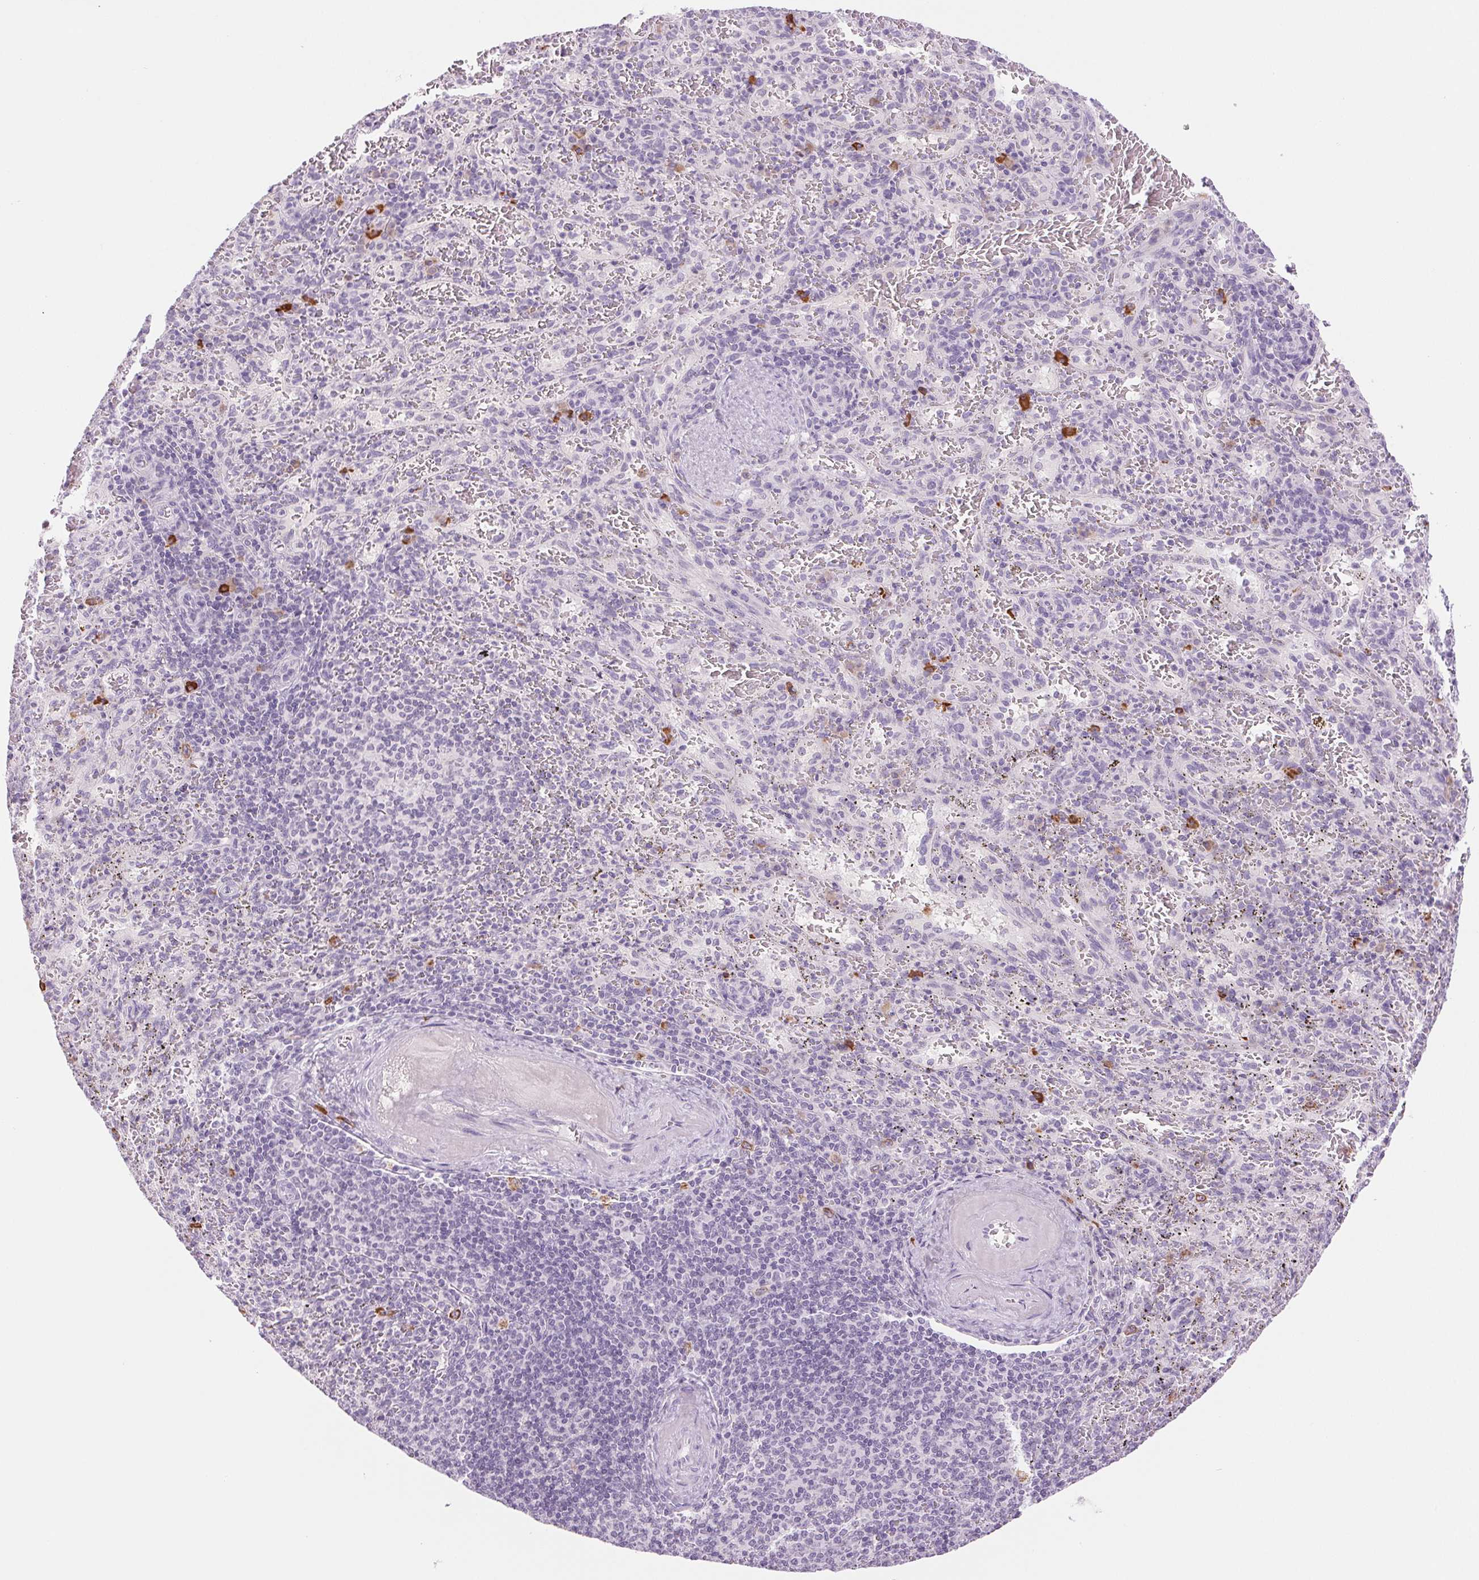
{"staining": {"intensity": "strong", "quantity": "<25%", "location": "cytoplasmic/membranous"}, "tissue": "spleen", "cell_type": "Cells in red pulp", "image_type": "normal", "snomed": [{"axis": "morphology", "description": "Normal tissue, NOS"}, {"axis": "topography", "description": "Spleen"}], "caption": "There is medium levels of strong cytoplasmic/membranous expression in cells in red pulp of benign spleen, as demonstrated by immunohistochemical staining (brown color).", "gene": "IFIT1B", "patient": {"sex": "male", "age": 57}}